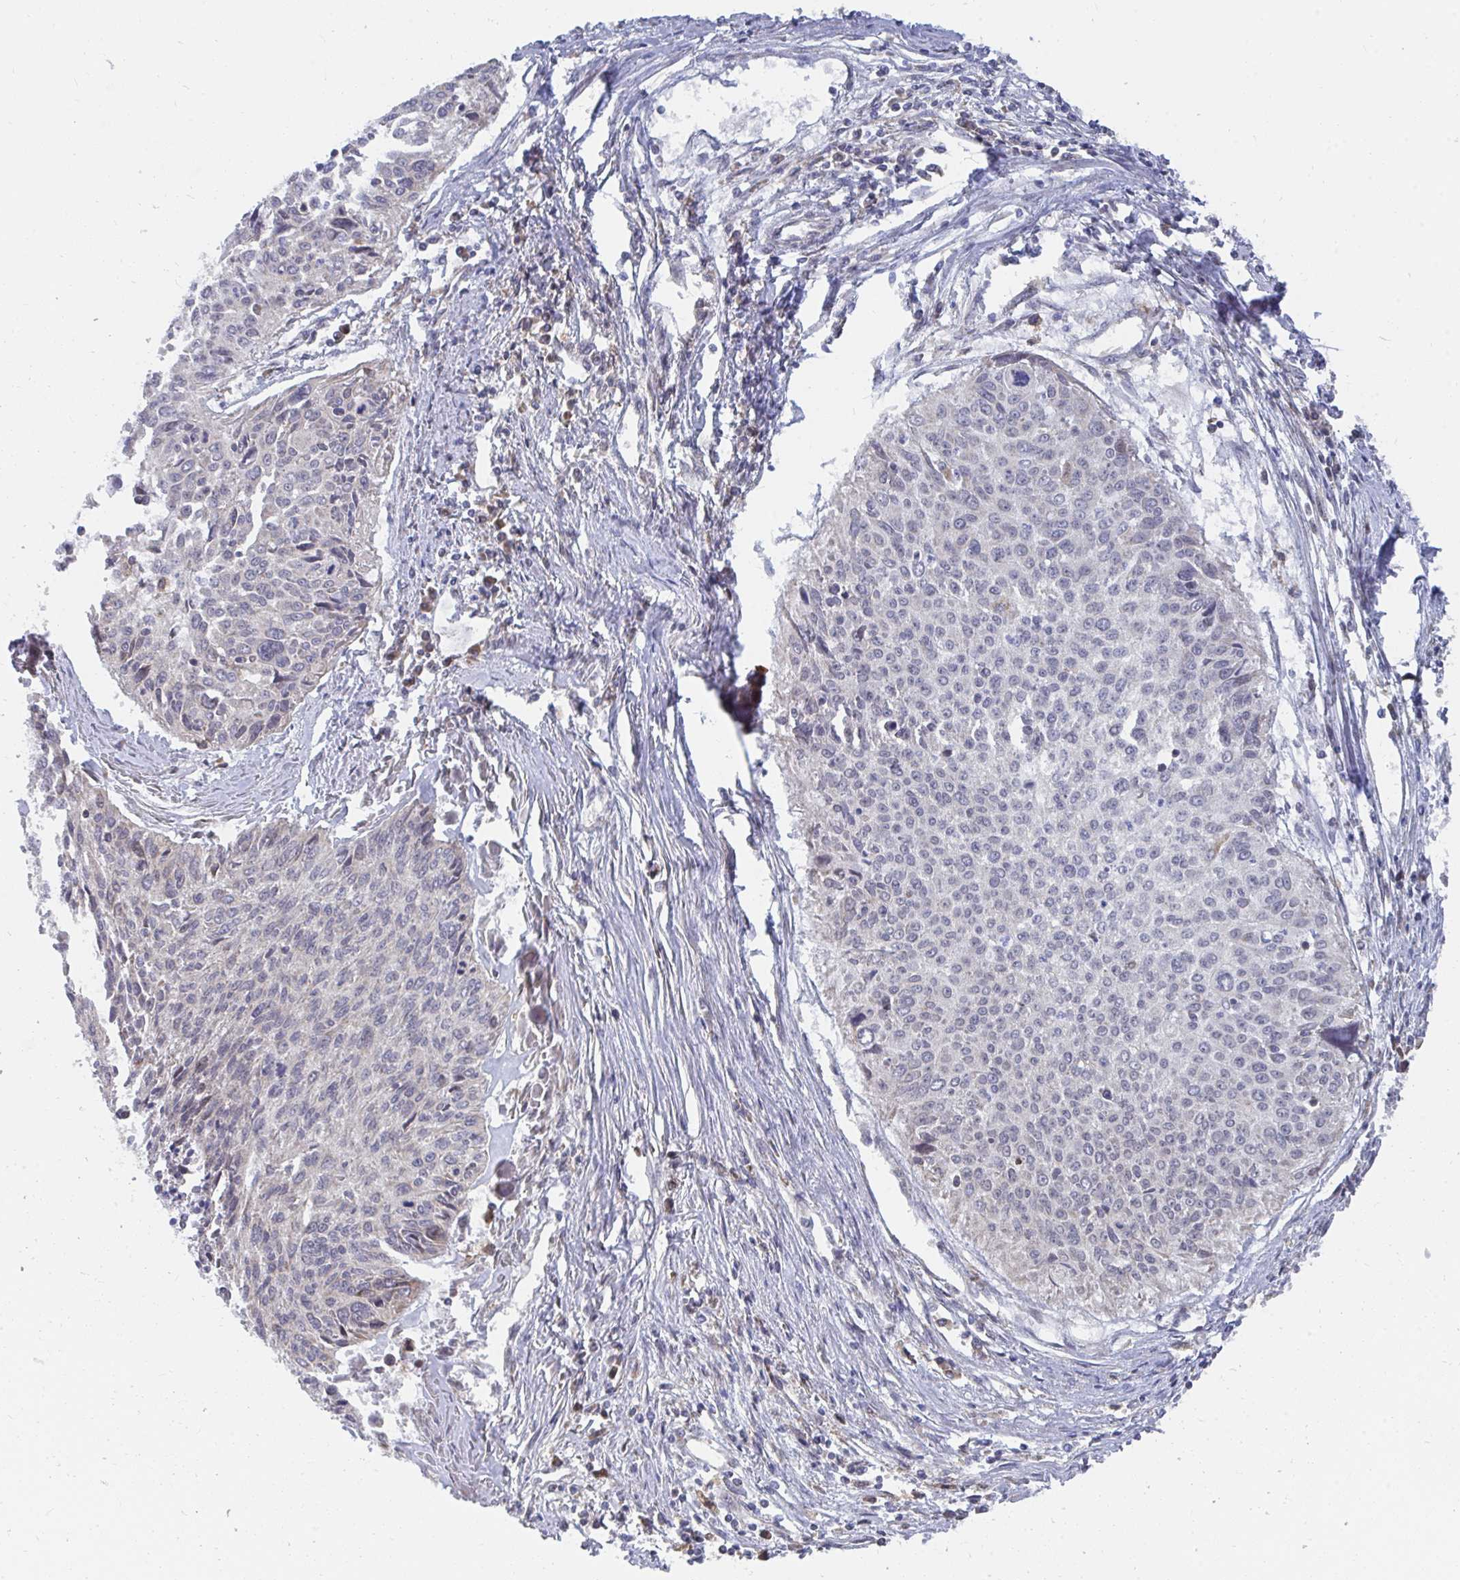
{"staining": {"intensity": "negative", "quantity": "none", "location": "none"}, "tissue": "cervical cancer", "cell_type": "Tumor cells", "image_type": "cancer", "snomed": [{"axis": "morphology", "description": "Squamous cell carcinoma, NOS"}, {"axis": "topography", "description": "Cervix"}], "caption": "The immunohistochemistry (IHC) micrograph has no significant expression in tumor cells of cervical cancer (squamous cell carcinoma) tissue.", "gene": "ELAVL1", "patient": {"sex": "female", "age": 55}}